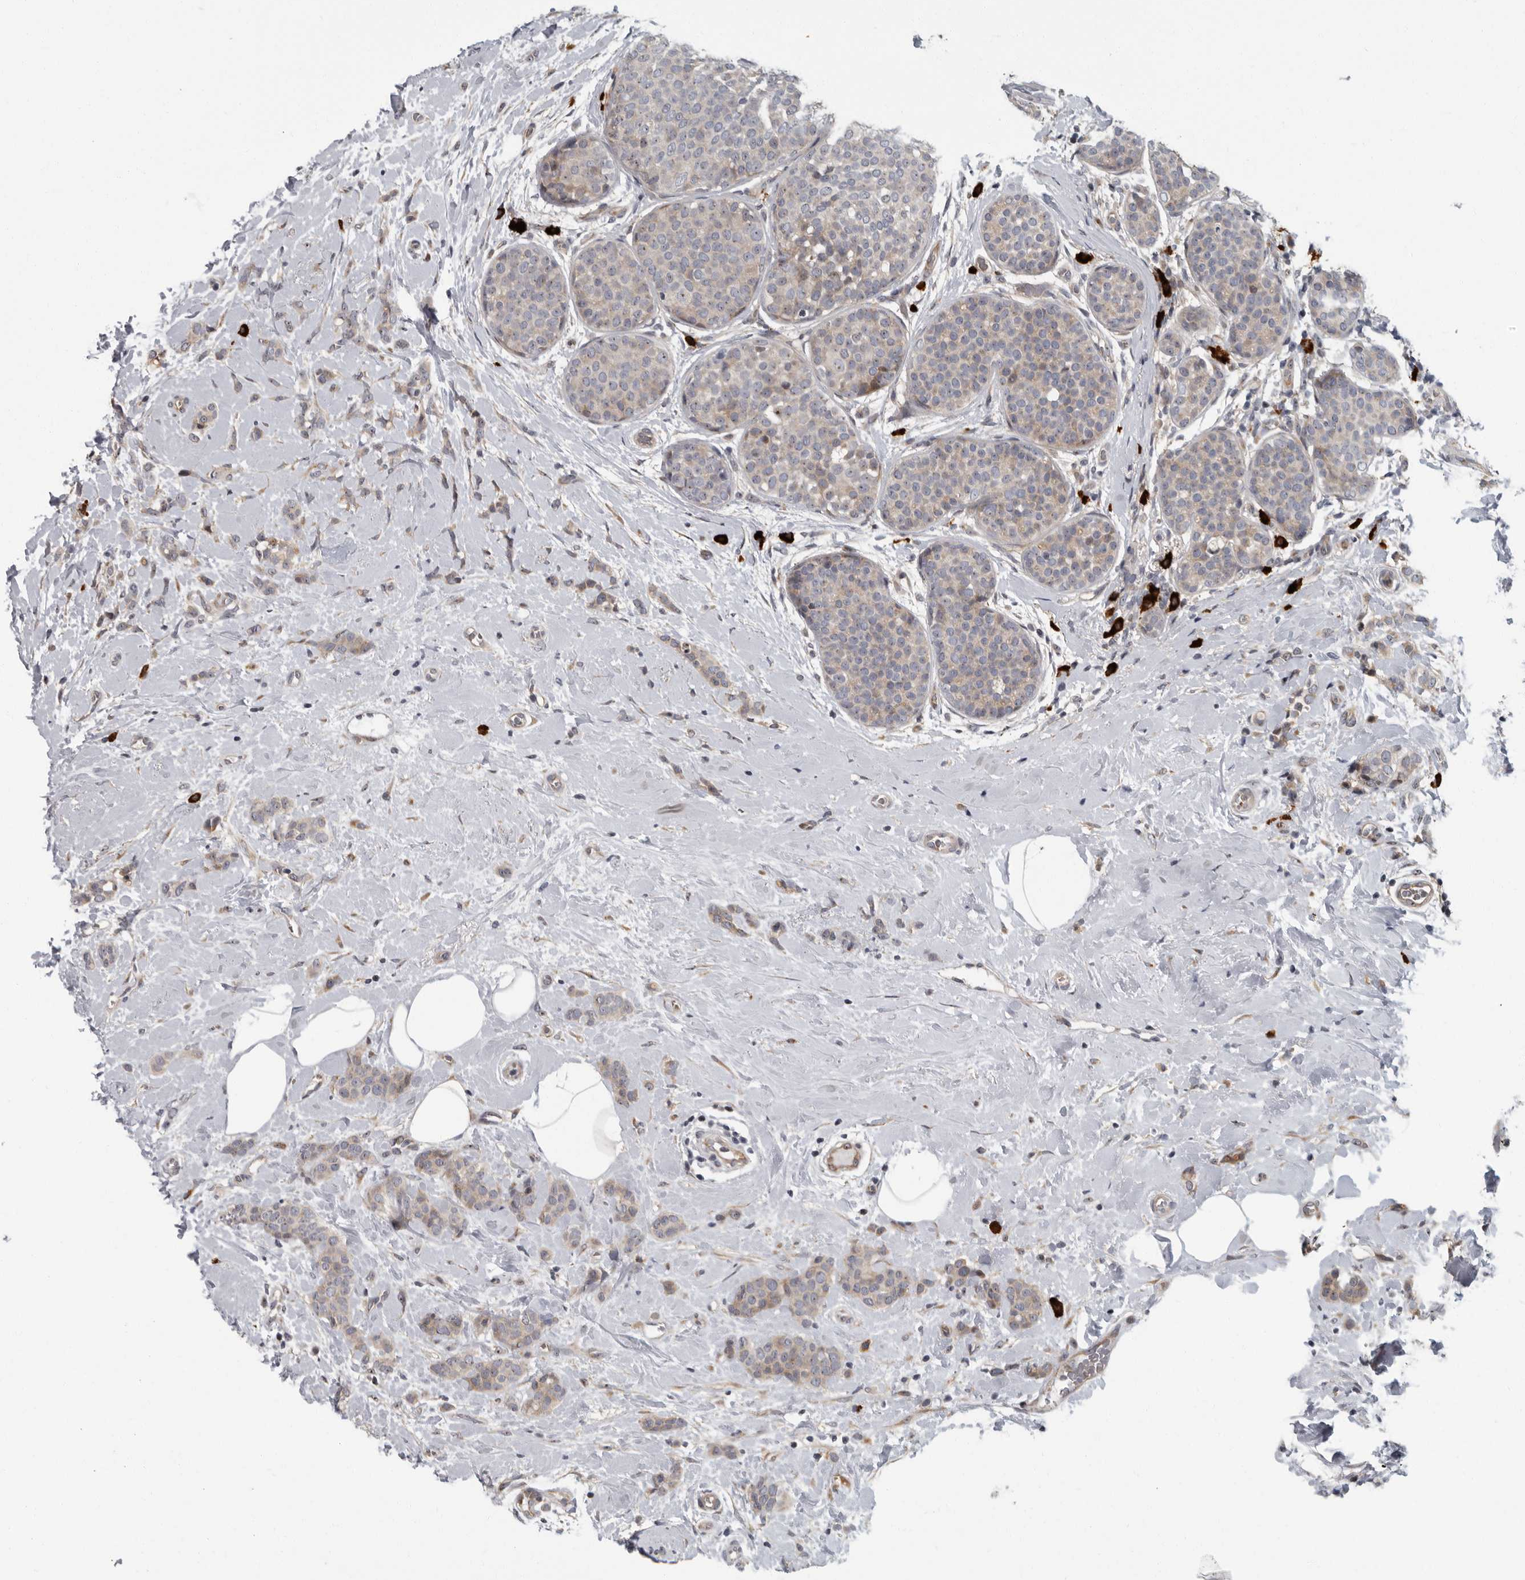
{"staining": {"intensity": "weak", "quantity": ">75%", "location": "cytoplasmic/membranous"}, "tissue": "breast cancer", "cell_type": "Tumor cells", "image_type": "cancer", "snomed": [{"axis": "morphology", "description": "Lobular carcinoma, in situ"}, {"axis": "morphology", "description": "Lobular carcinoma"}, {"axis": "topography", "description": "Breast"}], "caption": "Weak cytoplasmic/membranous positivity is identified in approximately >75% of tumor cells in breast cancer.", "gene": "PDCD11", "patient": {"sex": "female", "age": 41}}